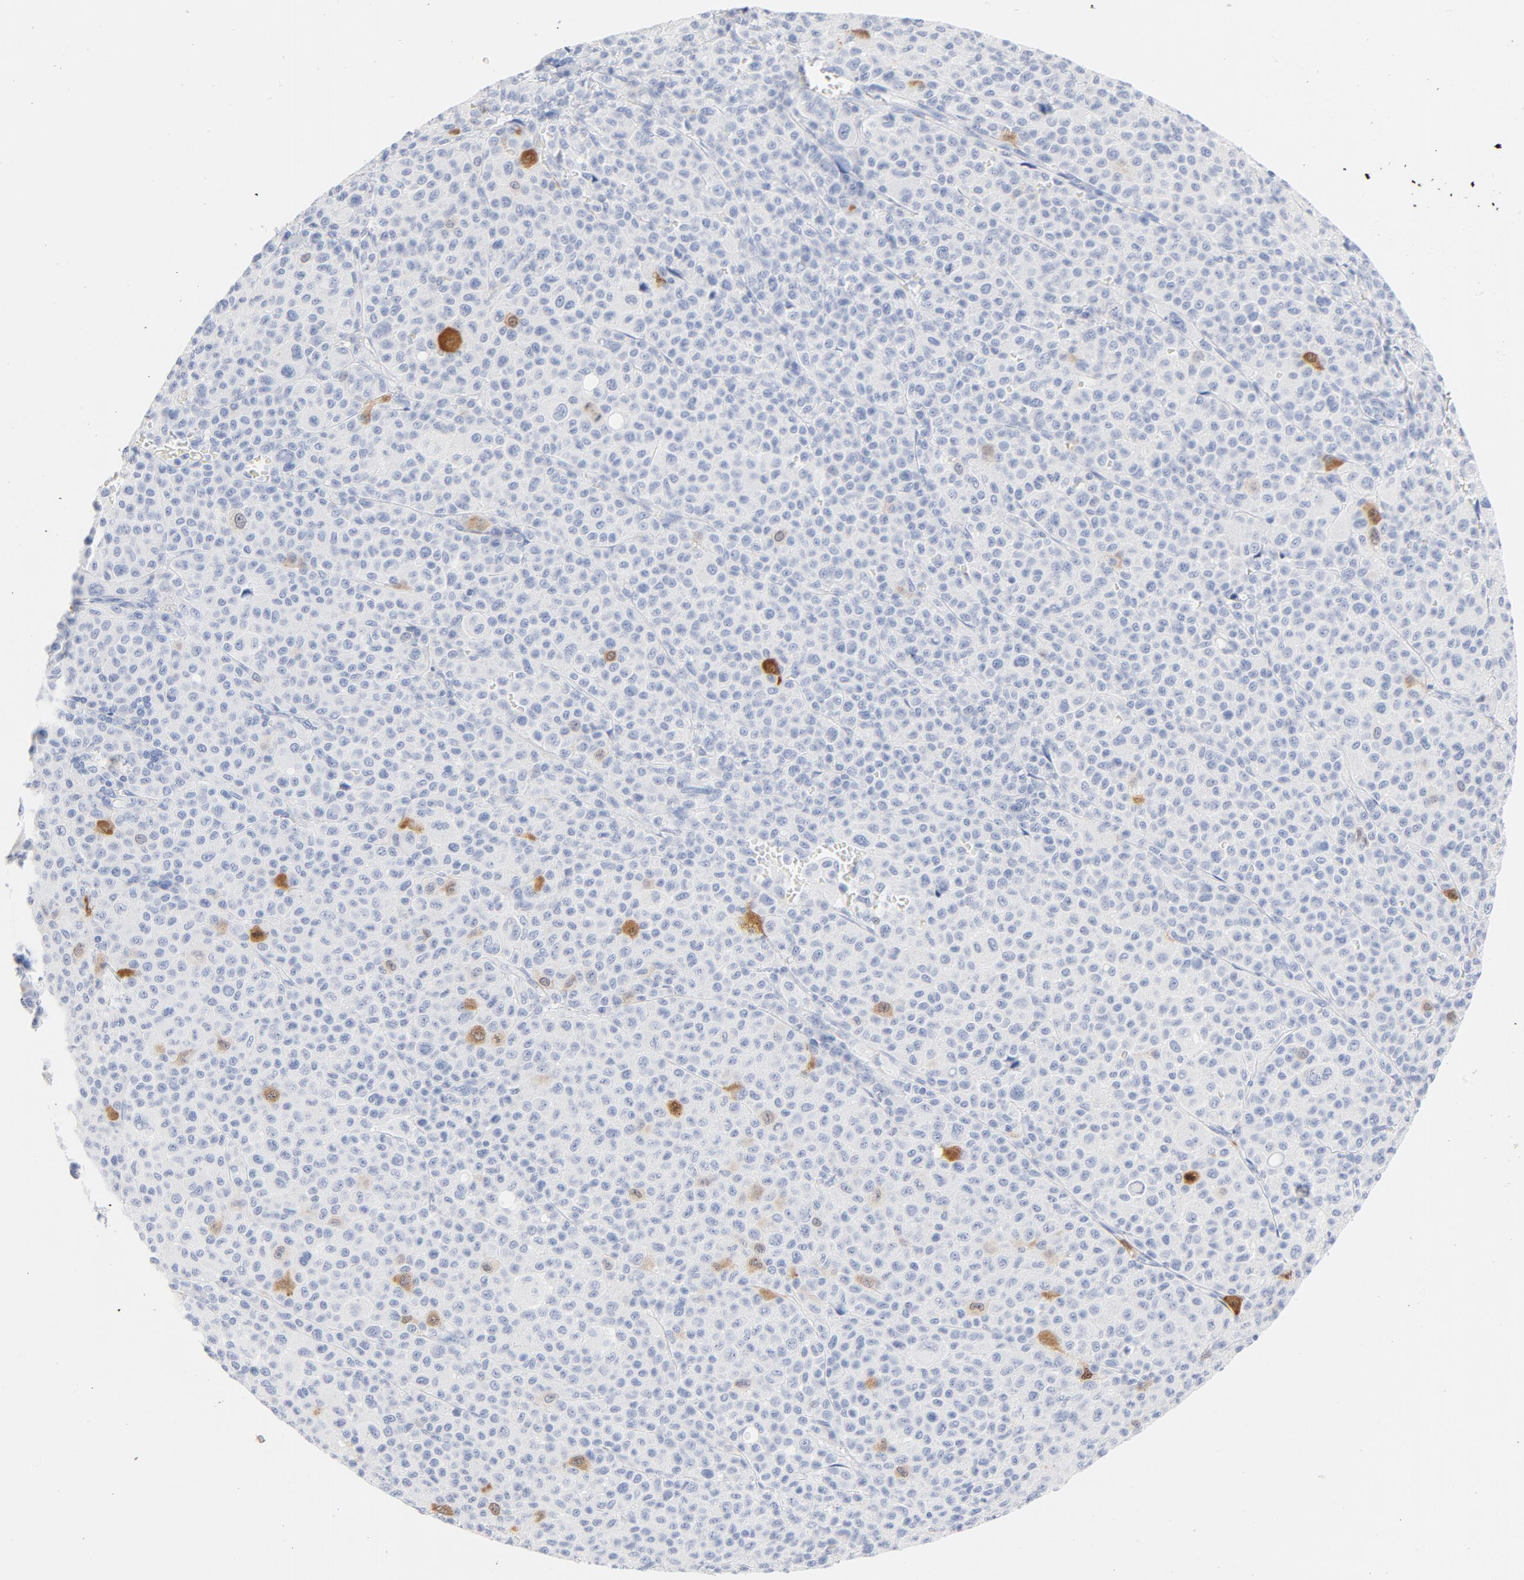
{"staining": {"intensity": "strong", "quantity": "<25%", "location": "nuclear"}, "tissue": "melanoma", "cell_type": "Tumor cells", "image_type": "cancer", "snomed": [{"axis": "morphology", "description": "Malignant melanoma, Metastatic site"}, {"axis": "topography", "description": "Skin"}], "caption": "Brown immunohistochemical staining in human malignant melanoma (metastatic site) shows strong nuclear expression in approximately <25% of tumor cells. The protein of interest is shown in brown color, while the nuclei are stained blue.", "gene": "CDC20", "patient": {"sex": "female", "age": 74}}